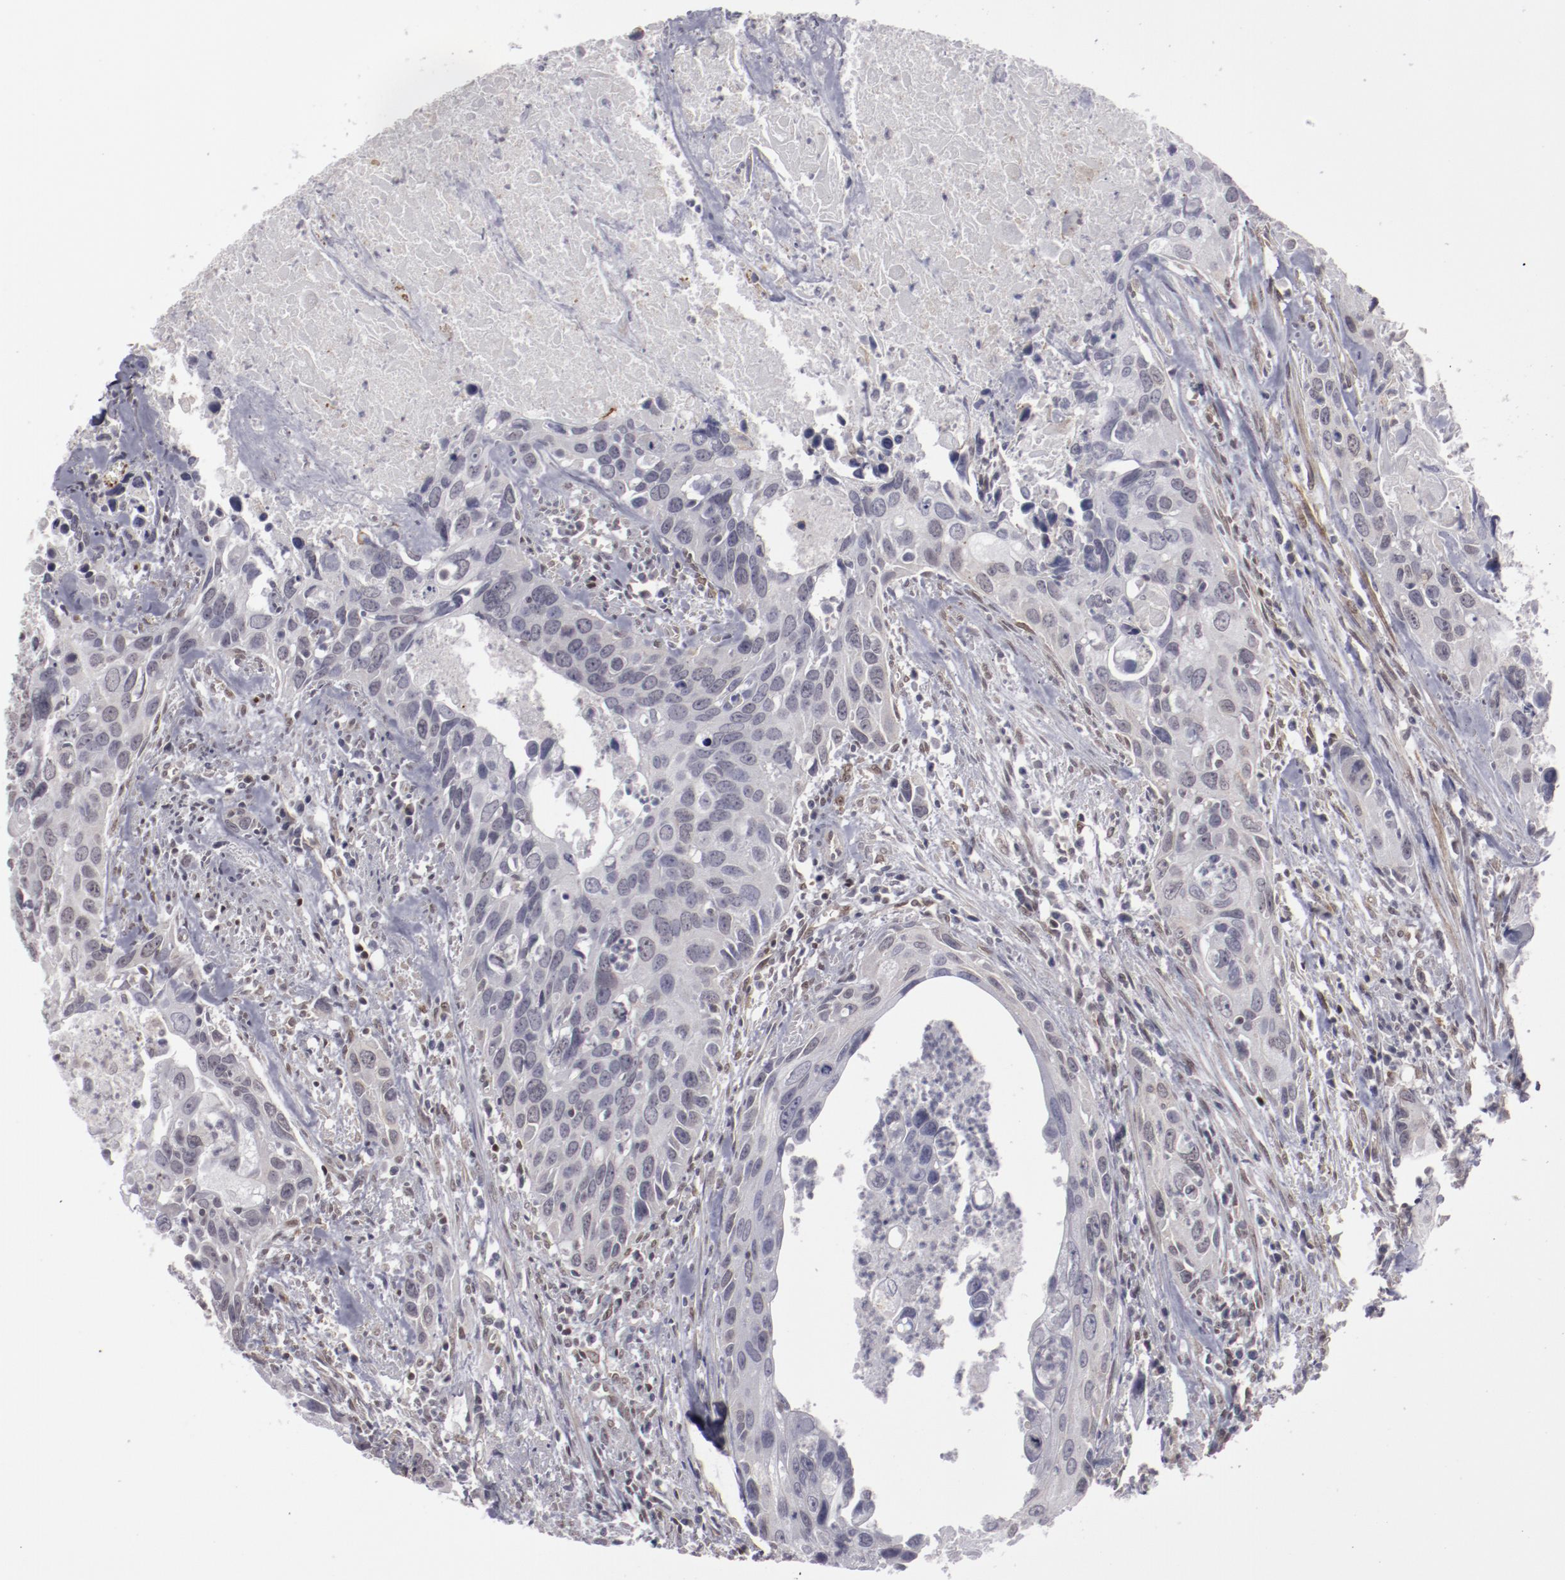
{"staining": {"intensity": "negative", "quantity": "none", "location": "none"}, "tissue": "urothelial cancer", "cell_type": "Tumor cells", "image_type": "cancer", "snomed": [{"axis": "morphology", "description": "Urothelial carcinoma, High grade"}, {"axis": "topography", "description": "Urinary bladder"}], "caption": "Immunohistochemical staining of human high-grade urothelial carcinoma demonstrates no significant expression in tumor cells.", "gene": "LEF1", "patient": {"sex": "male", "age": 71}}